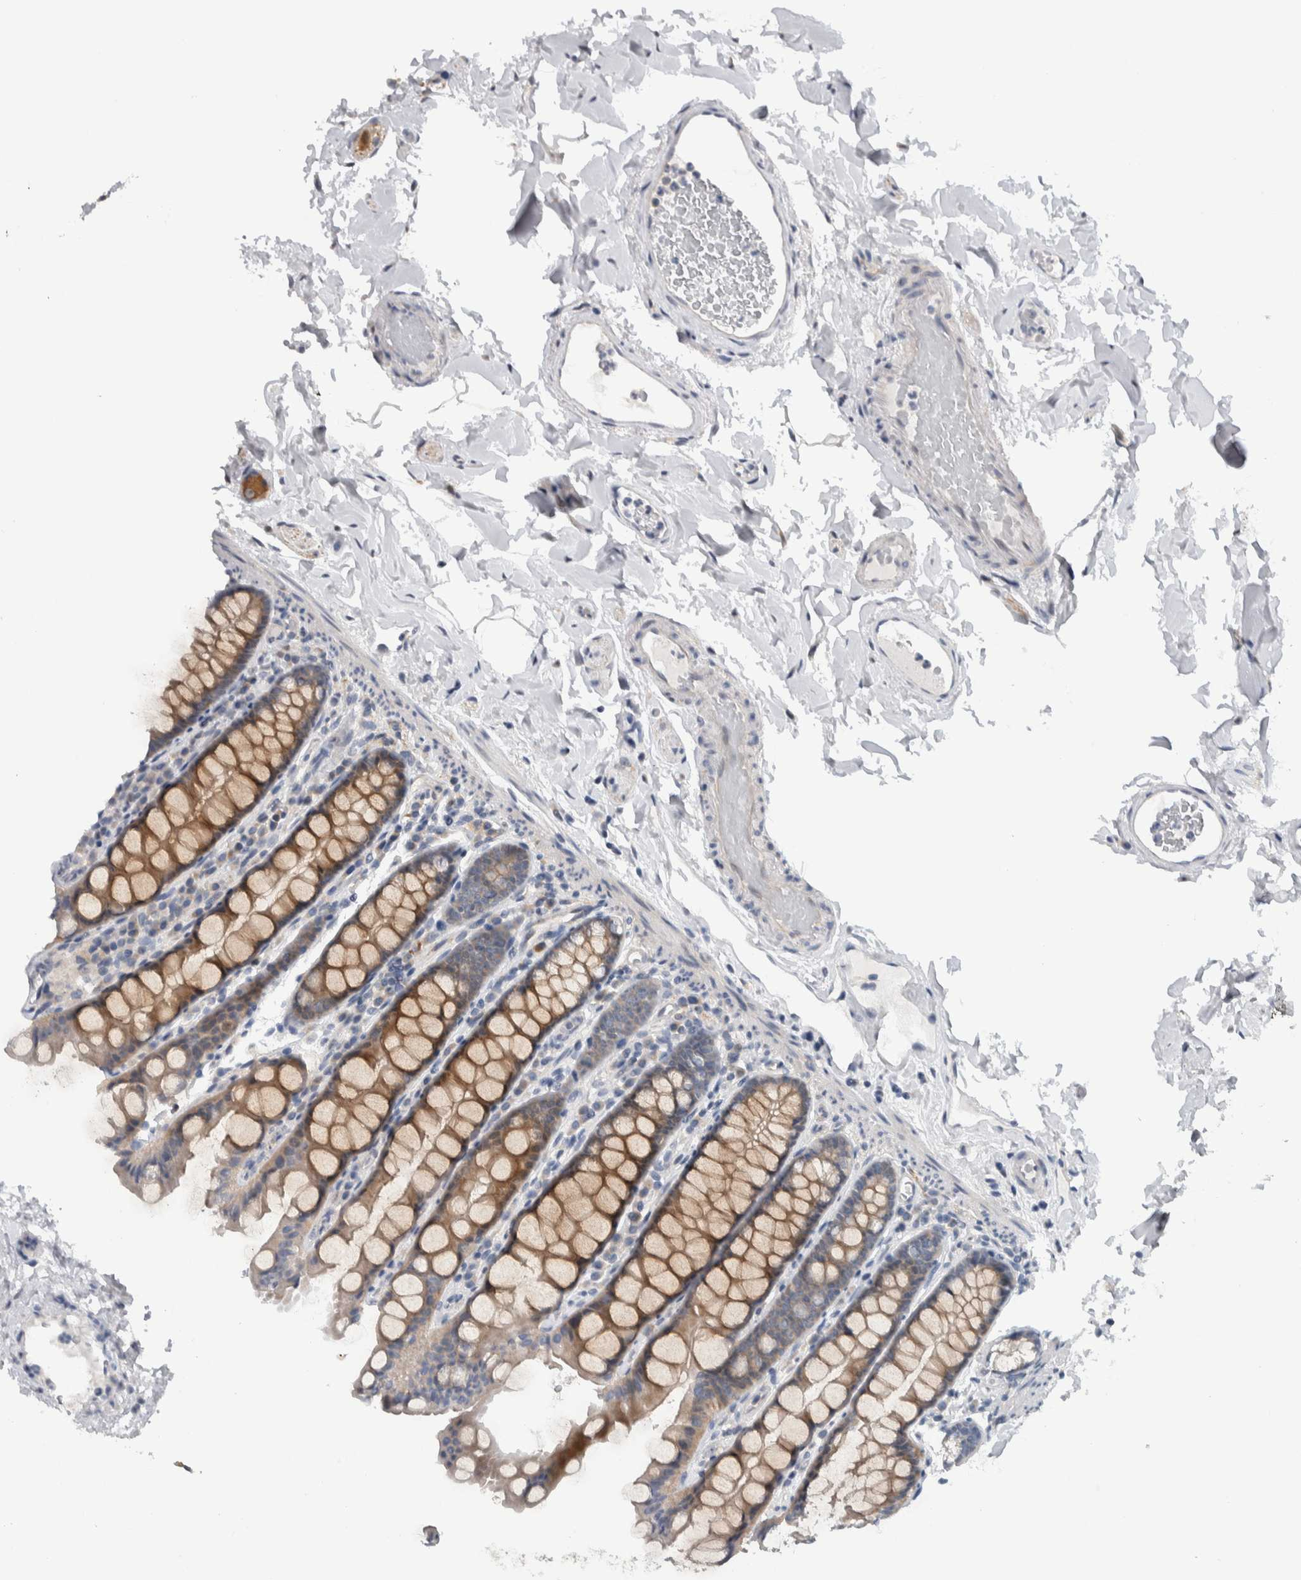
{"staining": {"intensity": "negative", "quantity": "none", "location": "none"}, "tissue": "colon", "cell_type": "Endothelial cells", "image_type": "normal", "snomed": [{"axis": "morphology", "description": "Normal tissue, NOS"}, {"axis": "topography", "description": "Colon"}, {"axis": "topography", "description": "Peripheral nerve tissue"}], "caption": "Photomicrograph shows no protein positivity in endothelial cells of benign colon. (DAB (3,3'-diaminobenzidine) immunohistochemistry visualized using brightfield microscopy, high magnification).", "gene": "PRRG4", "patient": {"sex": "female", "age": 61}}